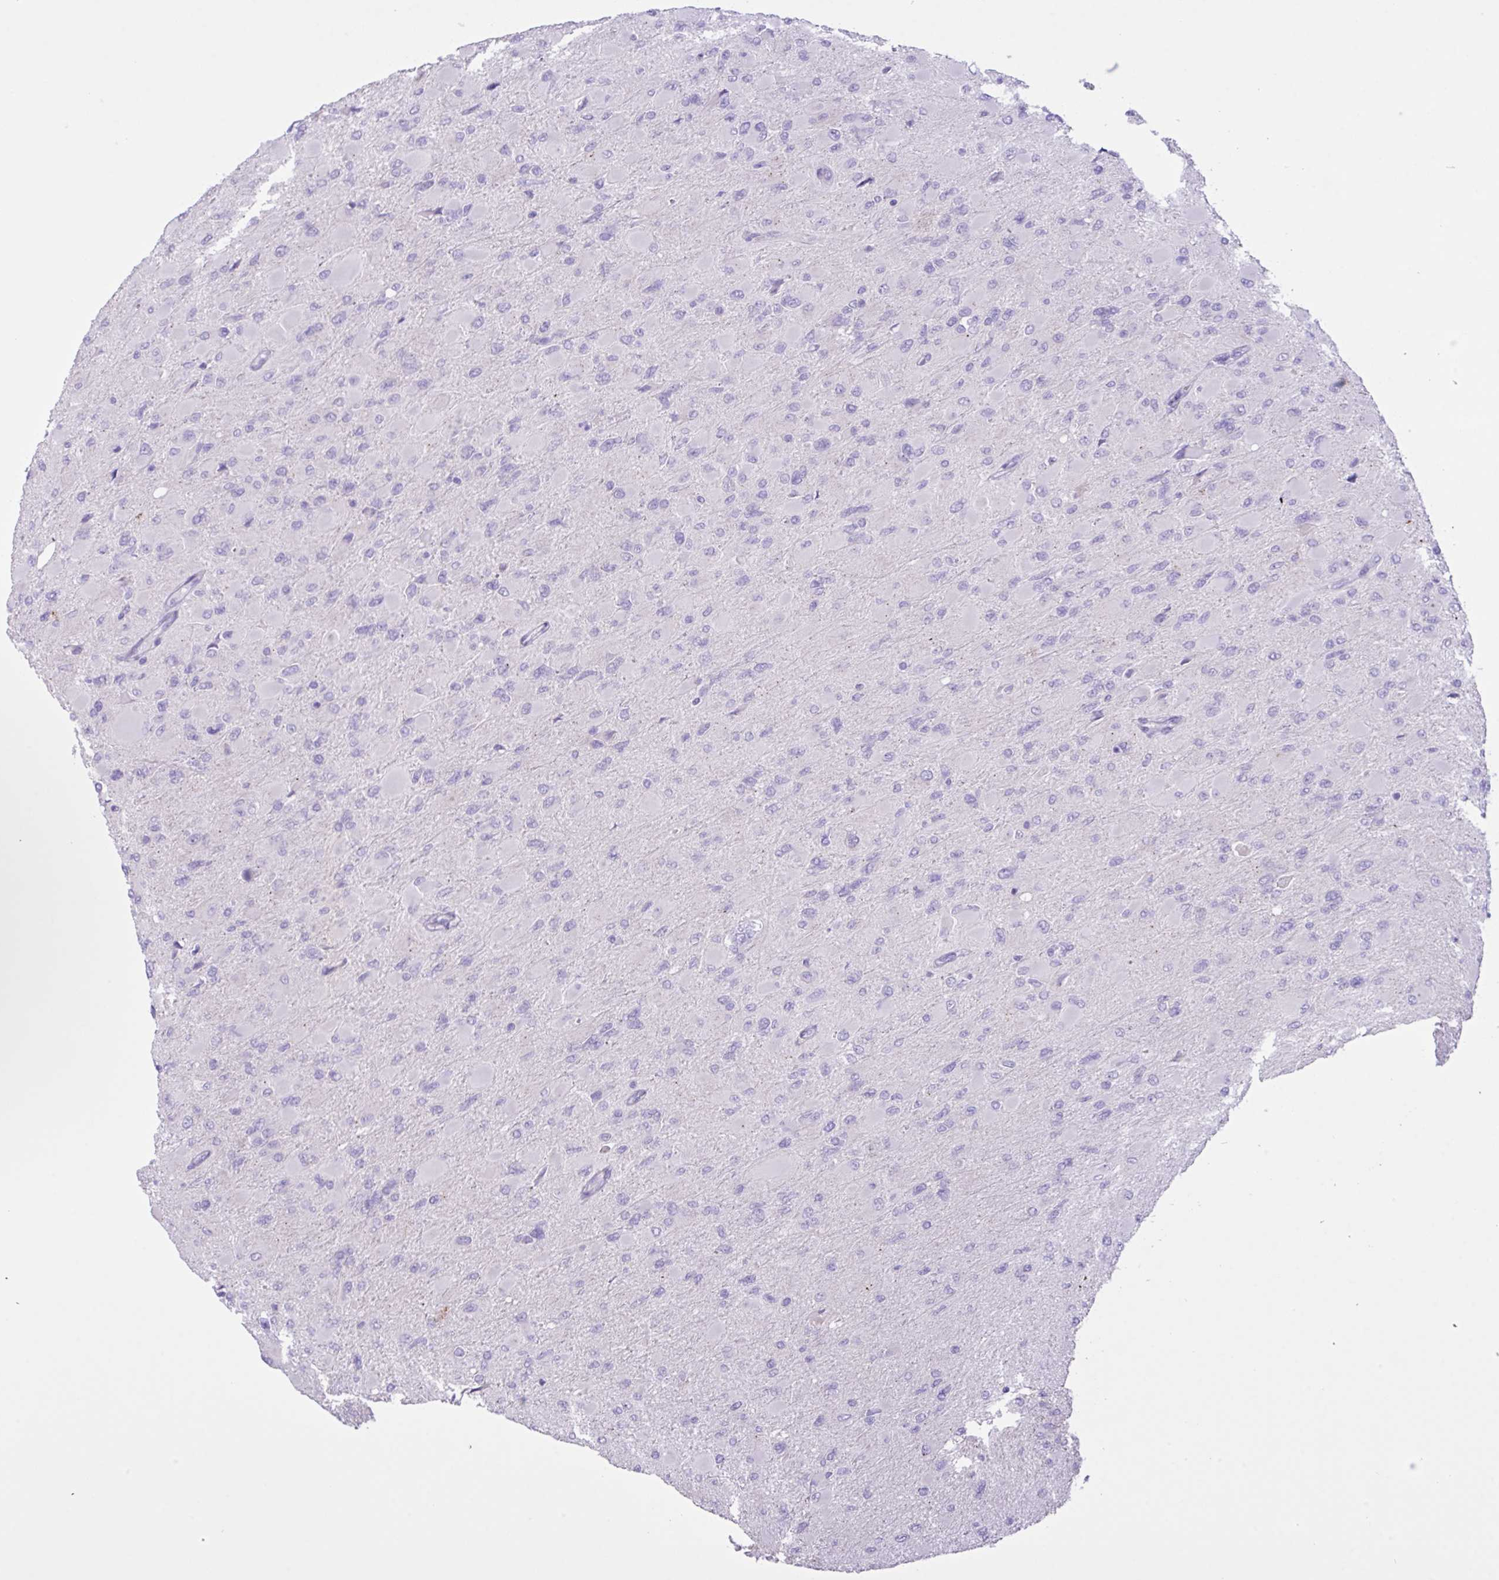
{"staining": {"intensity": "negative", "quantity": "none", "location": "none"}, "tissue": "glioma", "cell_type": "Tumor cells", "image_type": "cancer", "snomed": [{"axis": "morphology", "description": "Glioma, malignant, High grade"}, {"axis": "topography", "description": "Cerebral cortex"}], "caption": "Immunohistochemical staining of malignant high-grade glioma demonstrates no significant expression in tumor cells.", "gene": "CST11", "patient": {"sex": "female", "age": 36}}